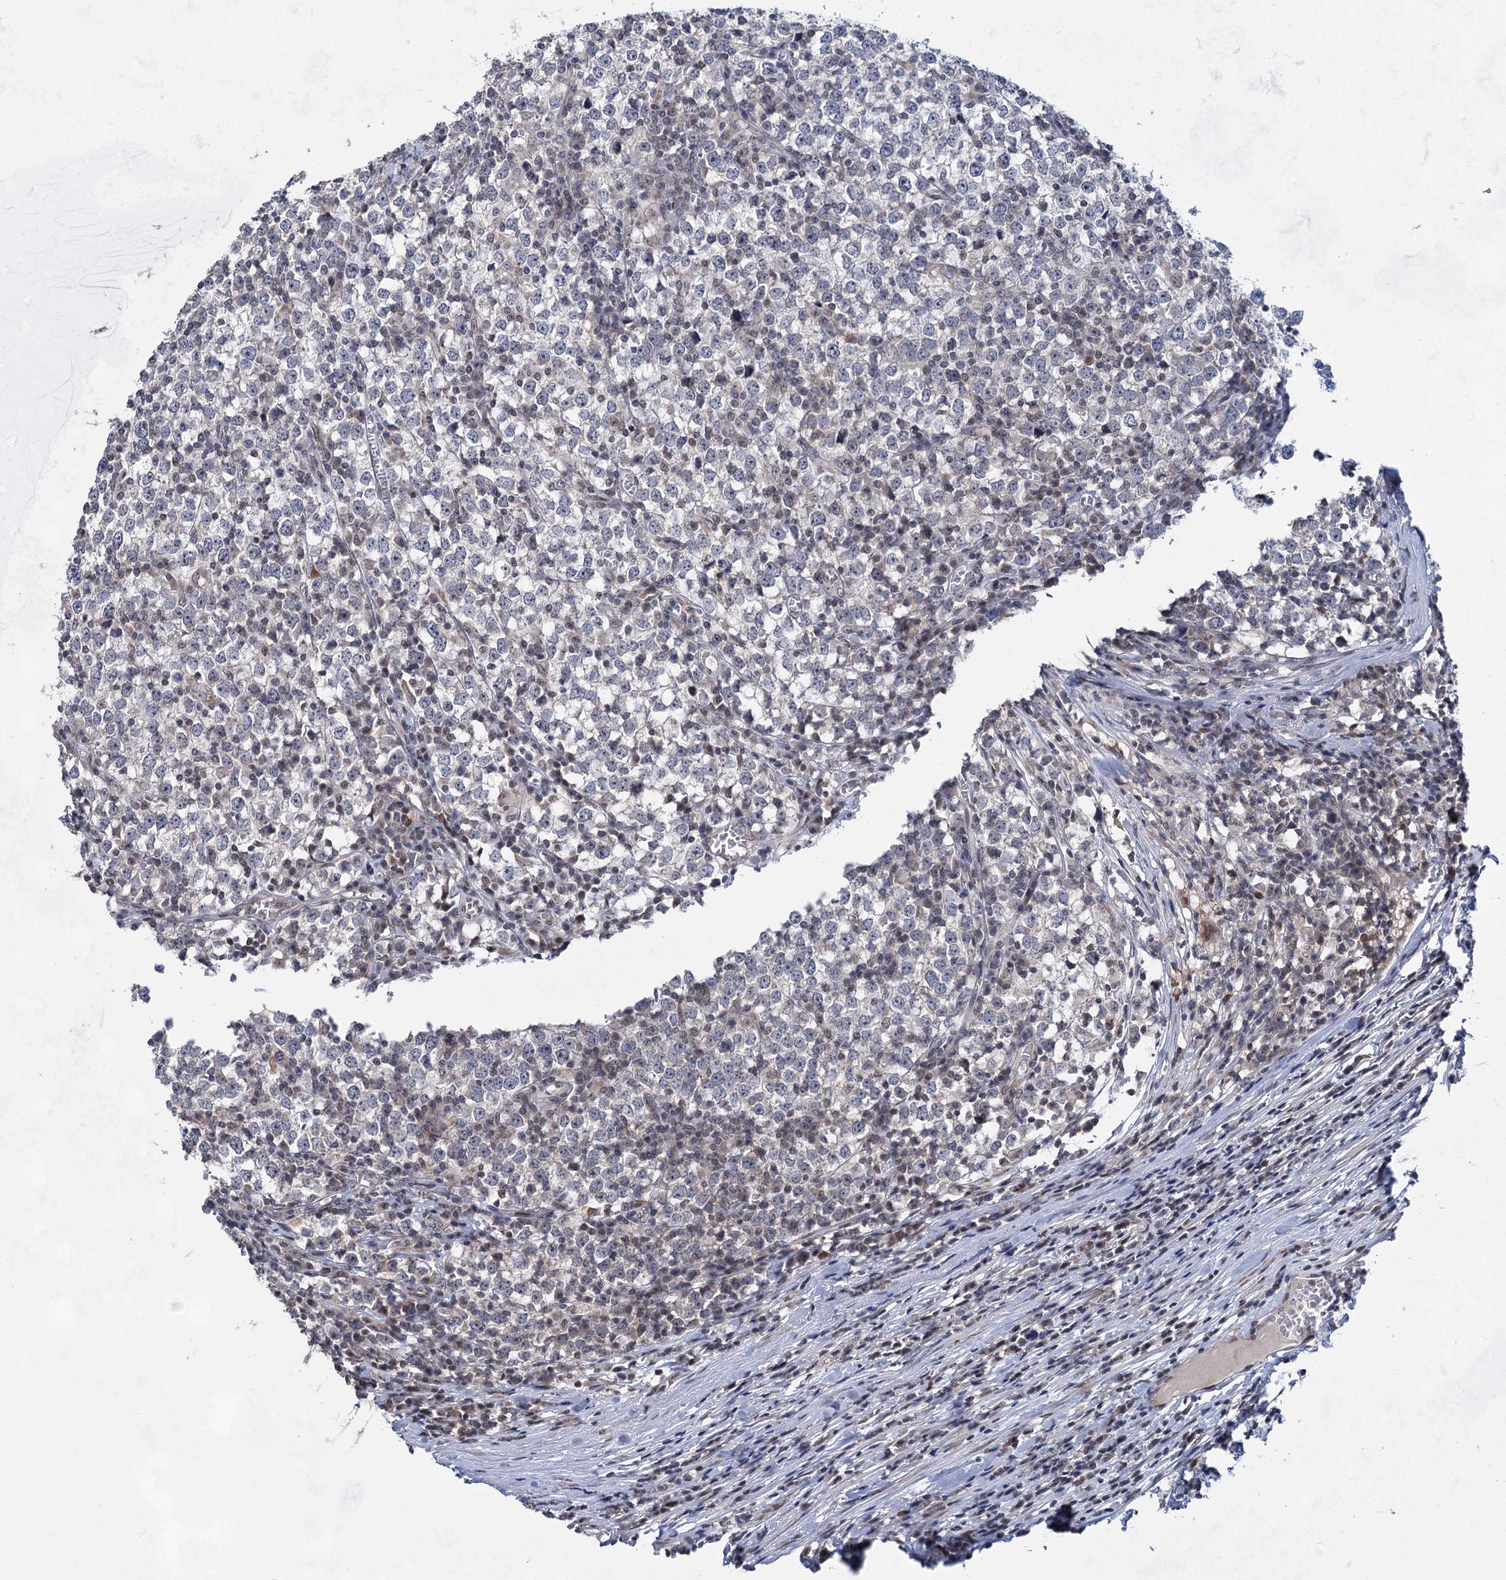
{"staining": {"intensity": "negative", "quantity": "none", "location": "none"}, "tissue": "testis cancer", "cell_type": "Tumor cells", "image_type": "cancer", "snomed": [{"axis": "morphology", "description": "Seminoma, NOS"}, {"axis": "topography", "description": "Testis"}], "caption": "IHC of testis cancer (seminoma) exhibits no expression in tumor cells.", "gene": "TTC17", "patient": {"sex": "male", "age": 65}}